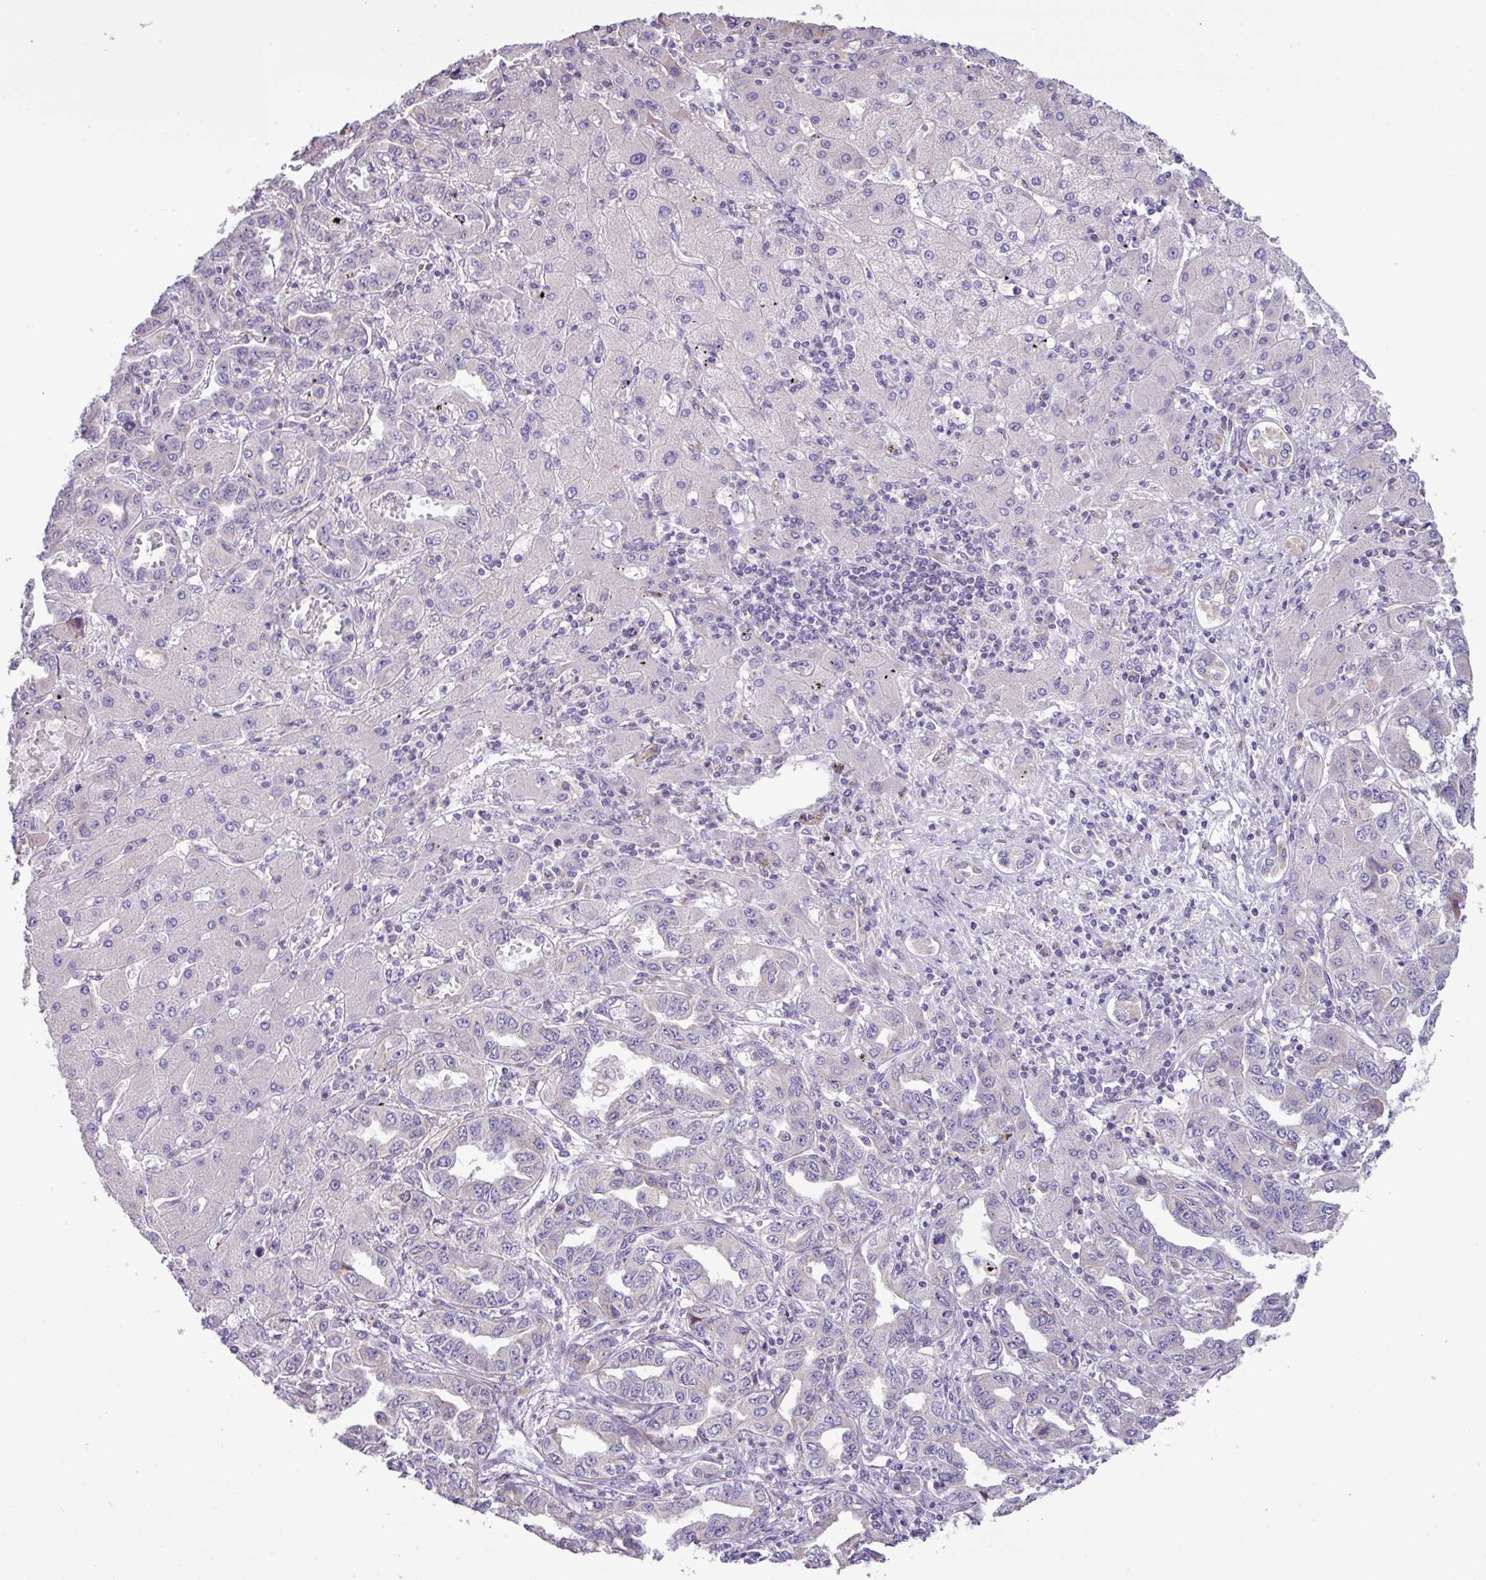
{"staining": {"intensity": "negative", "quantity": "none", "location": "none"}, "tissue": "liver cancer", "cell_type": "Tumor cells", "image_type": "cancer", "snomed": [{"axis": "morphology", "description": "Cholangiocarcinoma"}, {"axis": "topography", "description": "Liver"}], "caption": "This is a histopathology image of immunohistochemistry staining of liver cancer (cholangiocarcinoma), which shows no positivity in tumor cells.", "gene": "IRGC", "patient": {"sex": "male", "age": 59}}